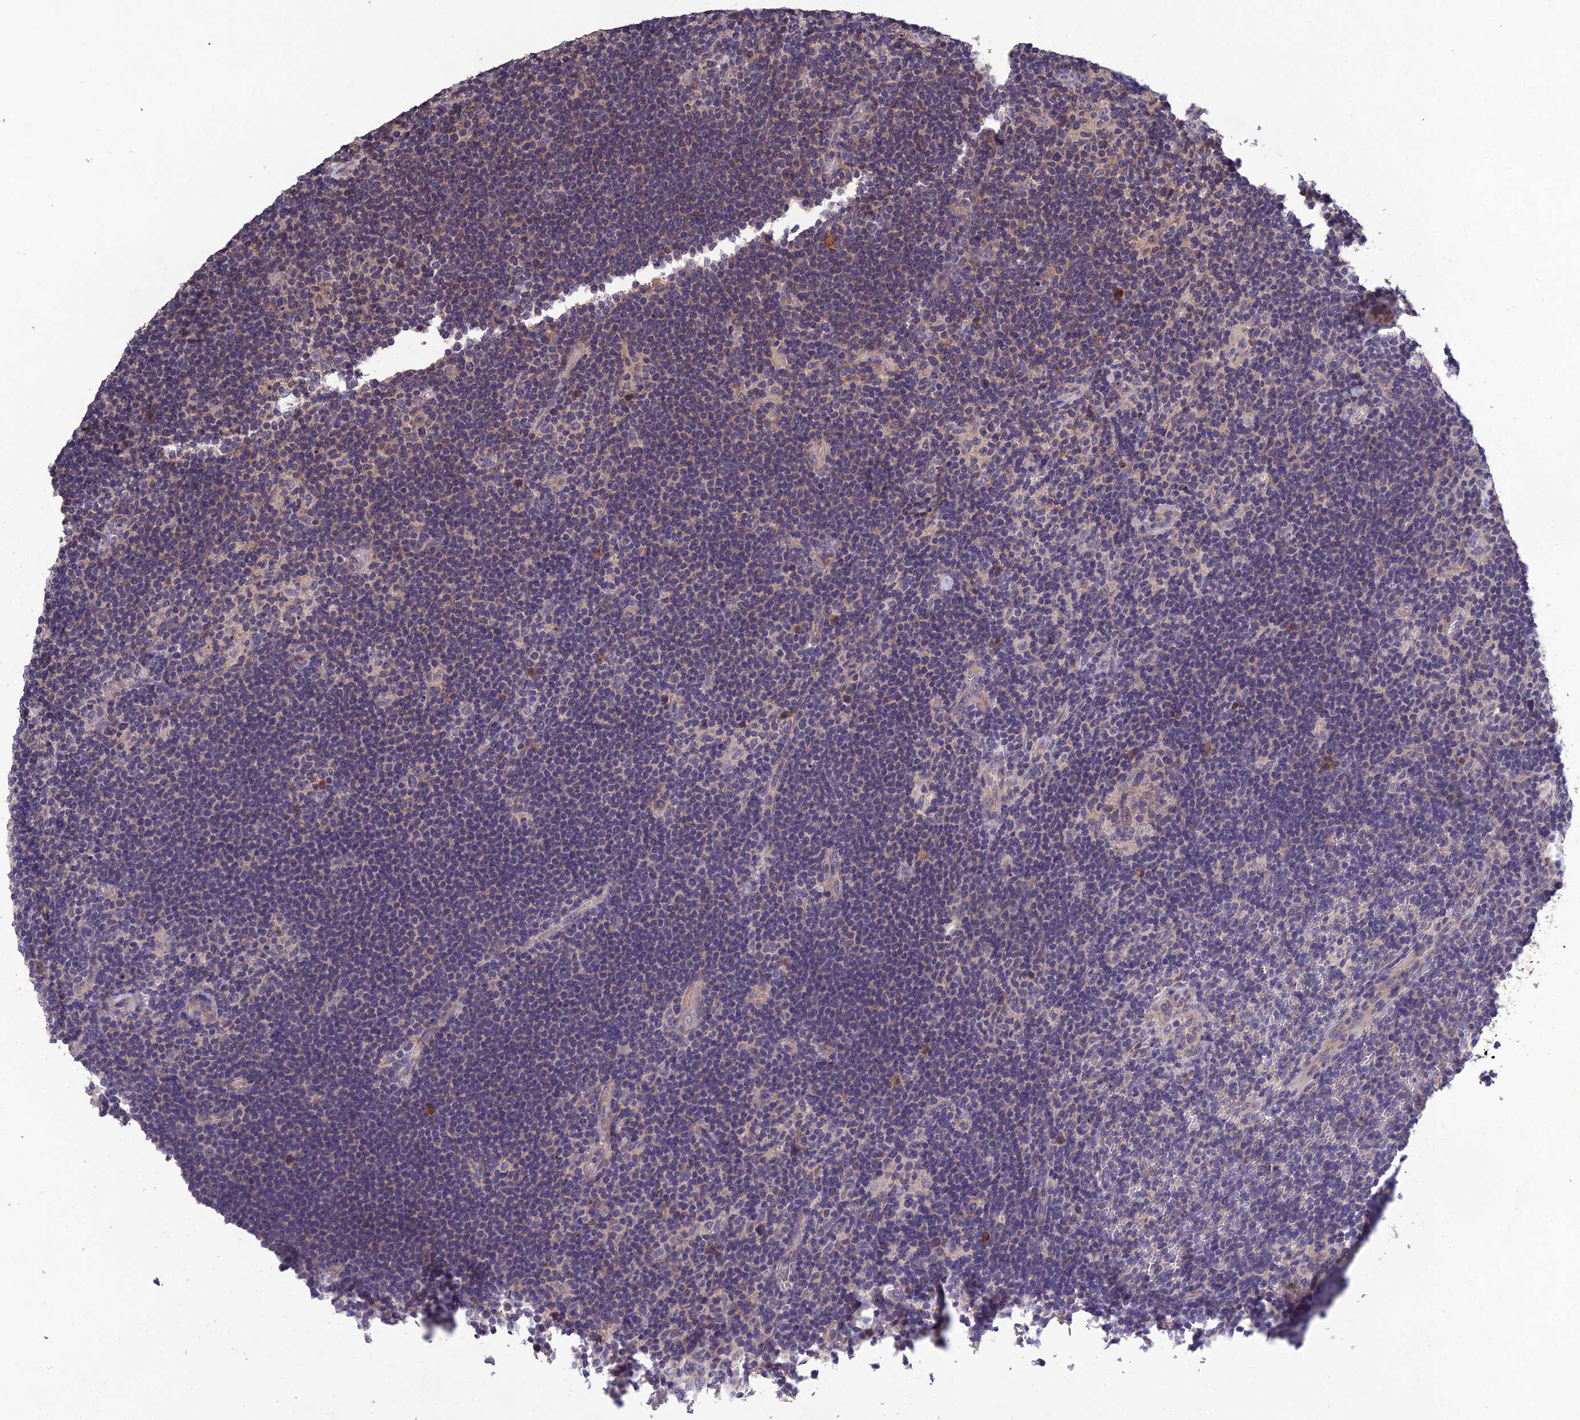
{"staining": {"intensity": "negative", "quantity": "none", "location": "none"}, "tissue": "lymphoma", "cell_type": "Tumor cells", "image_type": "cancer", "snomed": [{"axis": "morphology", "description": "Hodgkin's disease, NOS"}, {"axis": "topography", "description": "Lymph node"}], "caption": "Tumor cells show no significant positivity in Hodgkin's disease.", "gene": "SLC39A13", "patient": {"sex": "female", "age": 57}}